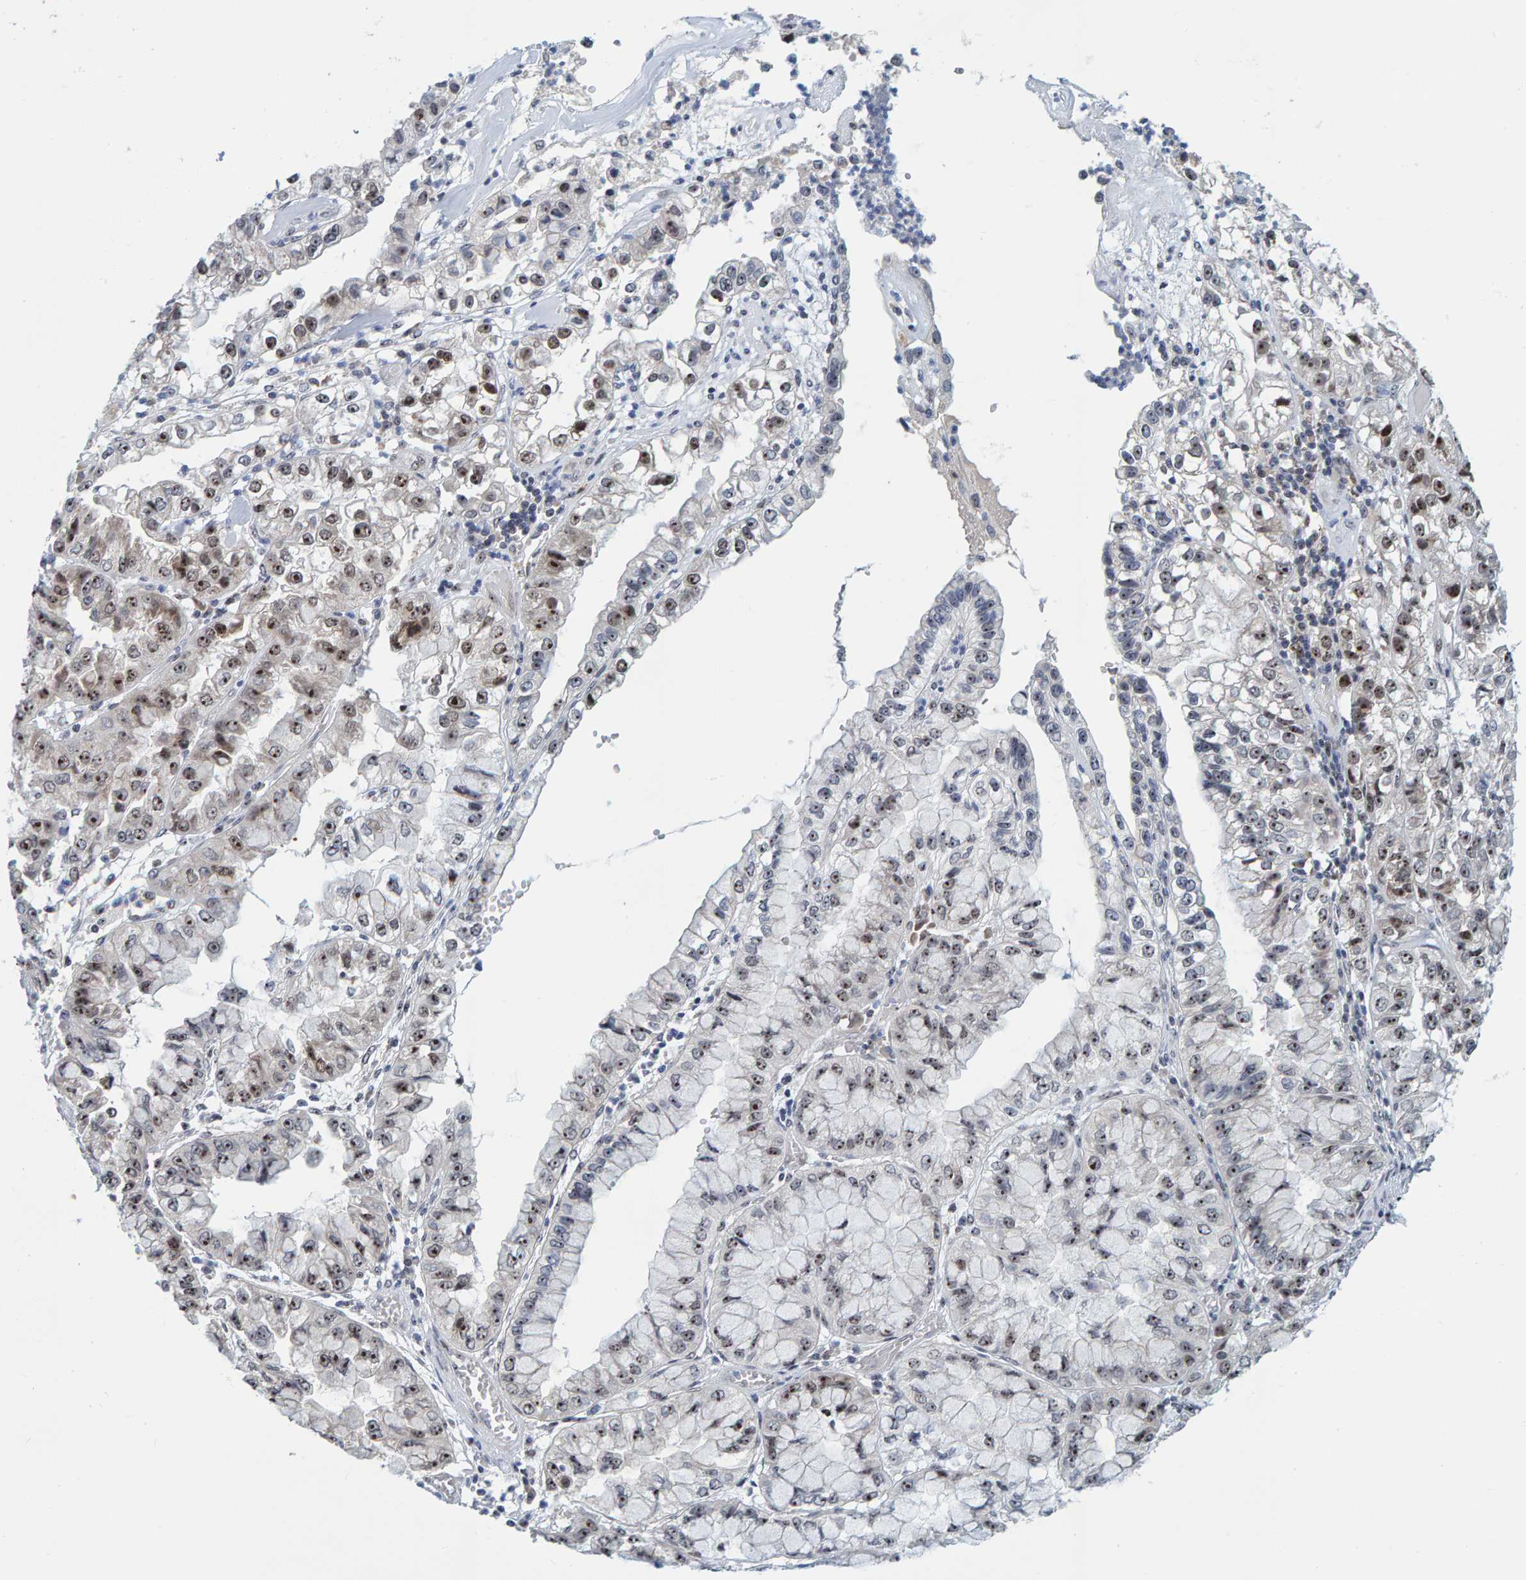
{"staining": {"intensity": "moderate", "quantity": "25%-75%", "location": "nuclear"}, "tissue": "liver cancer", "cell_type": "Tumor cells", "image_type": "cancer", "snomed": [{"axis": "morphology", "description": "Cholangiocarcinoma"}, {"axis": "topography", "description": "Liver"}], "caption": "Protein analysis of cholangiocarcinoma (liver) tissue exhibits moderate nuclear staining in about 25%-75% of tumor cells.", "gene": "POLR1E", "patient": {"sex": "female", "age": 79}}